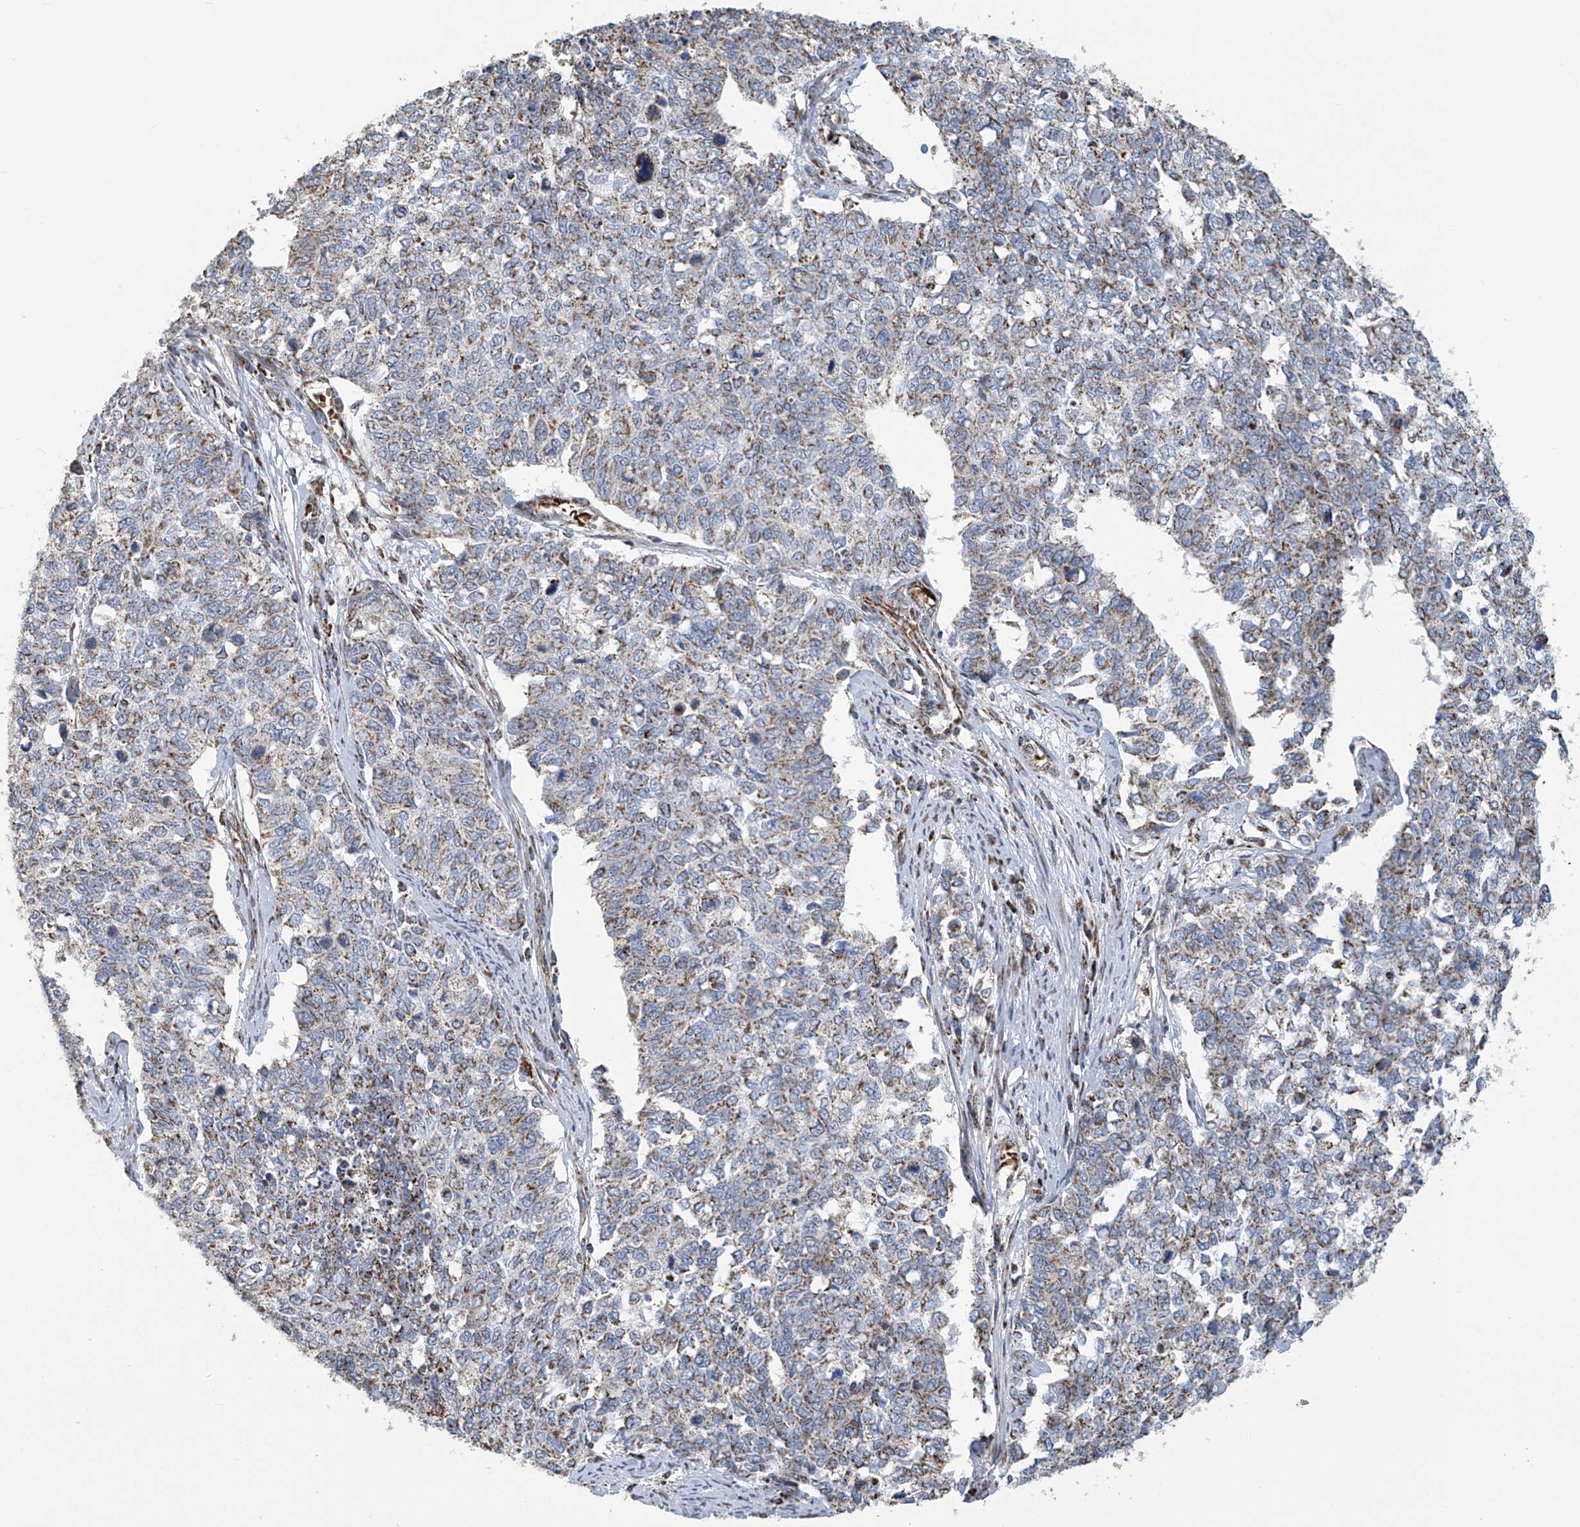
{"staining": {"intensity": "moderate", "quantity": "25%-75%", "location": "cytoplasmic/membranous"}, "tissue": "cervical cancer", "cell_type": "Tumor cells", "image_type": "cancer", "snomed": [{"axis": "morphology", "description": "Squamous cell carcinoma, NOS"}, {"axis": "topography", "description": "Cervix"}], "caption": "Cervical cancer tissue exhibits moderate cytoplasmic/membranous expression in approximately 25%-75% of tumor cells", "gene": "COMMD1", "patient": {"sex": "female", "age": 63}}